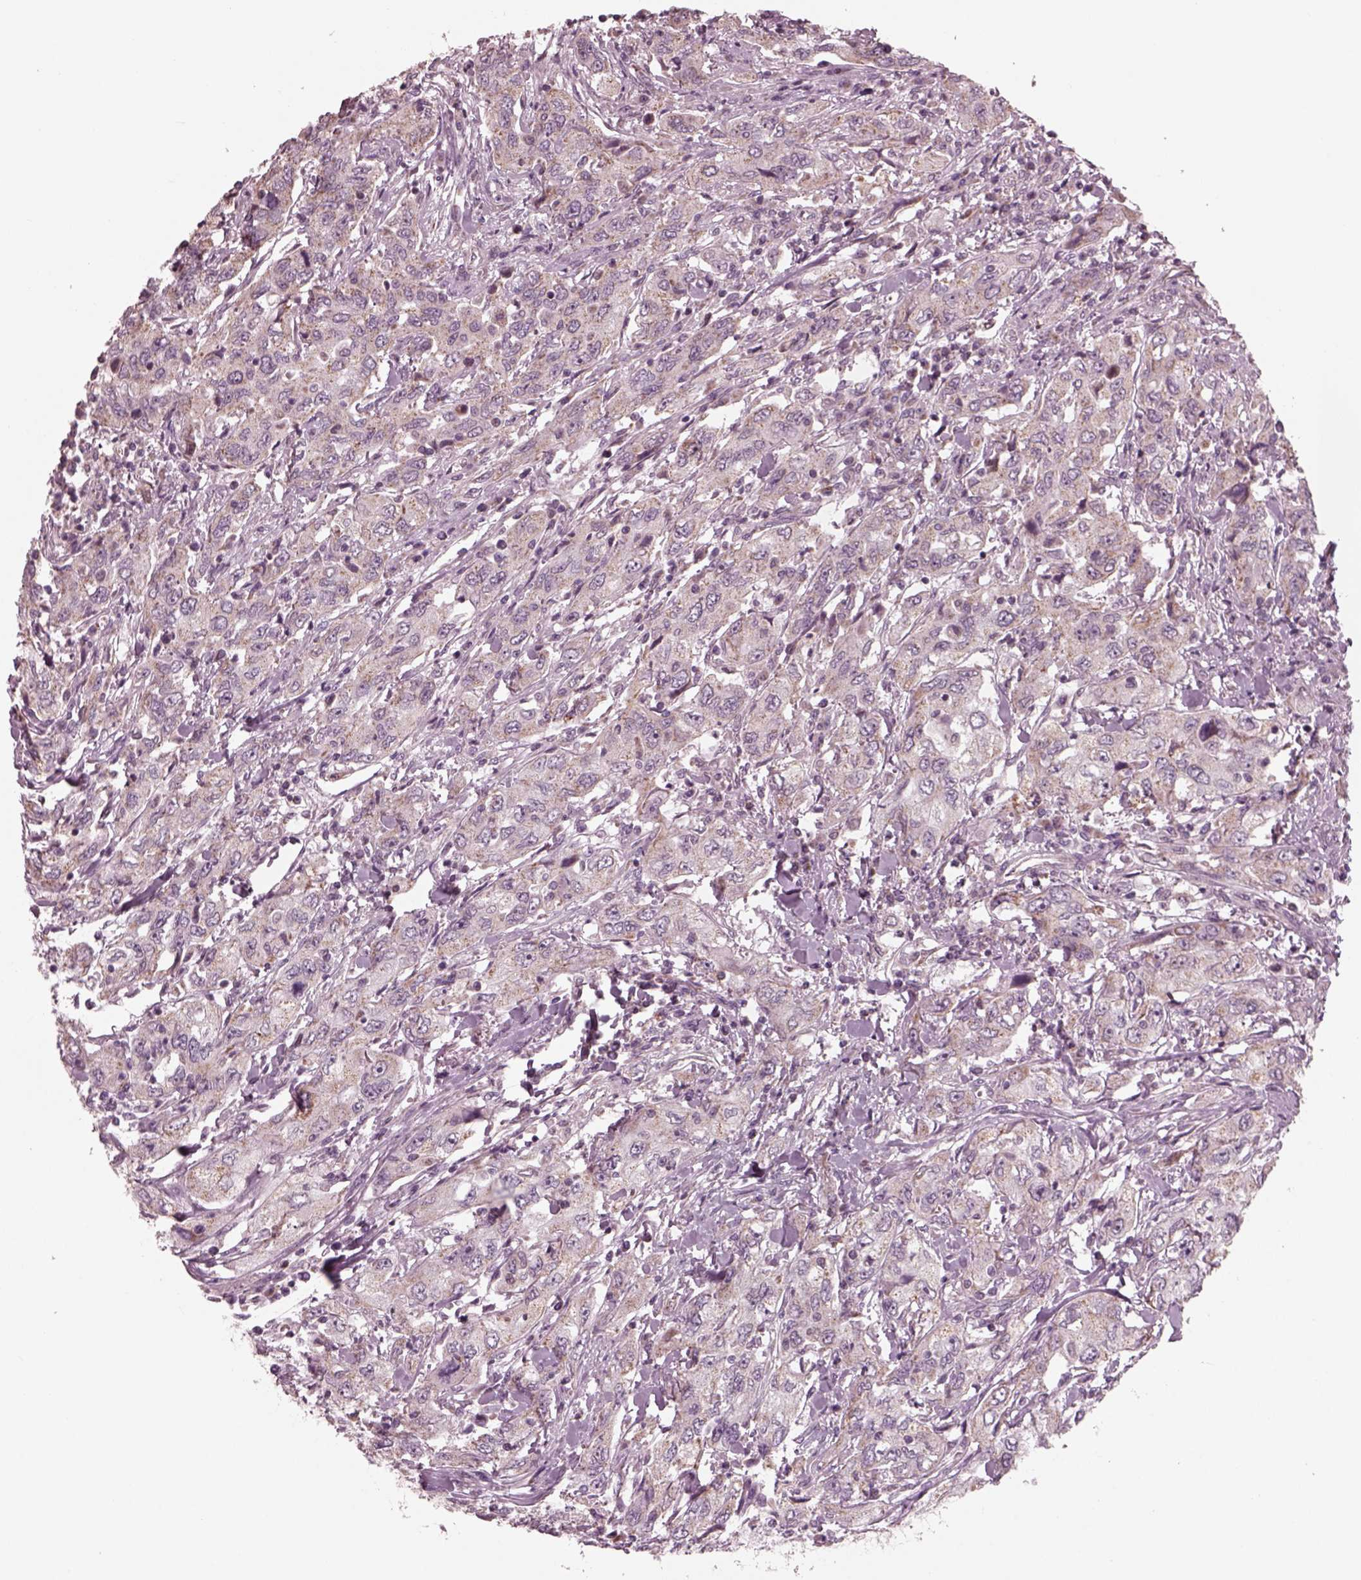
{"staining": {"intensity": "weak", "quantity": "<25%", "location": "cytoplasmic/membranous"}, "tissue": "urothelial cancer", "cell_type": "Tumor cells", "image_type": "cancer", "snomed": [{"axis": "morphology", "description": "Urothelial carcinoma, High grade"}, {"axis": "topography", "description": "Urinary bladder"}], "caption": "IHC micrograph of urothelial carcinoma (high-grade) stained for a protein (brown), which shows no expression in tumor cells.", "gene": "CELSR3", "patient": {"sex": "male", "age": 76}}